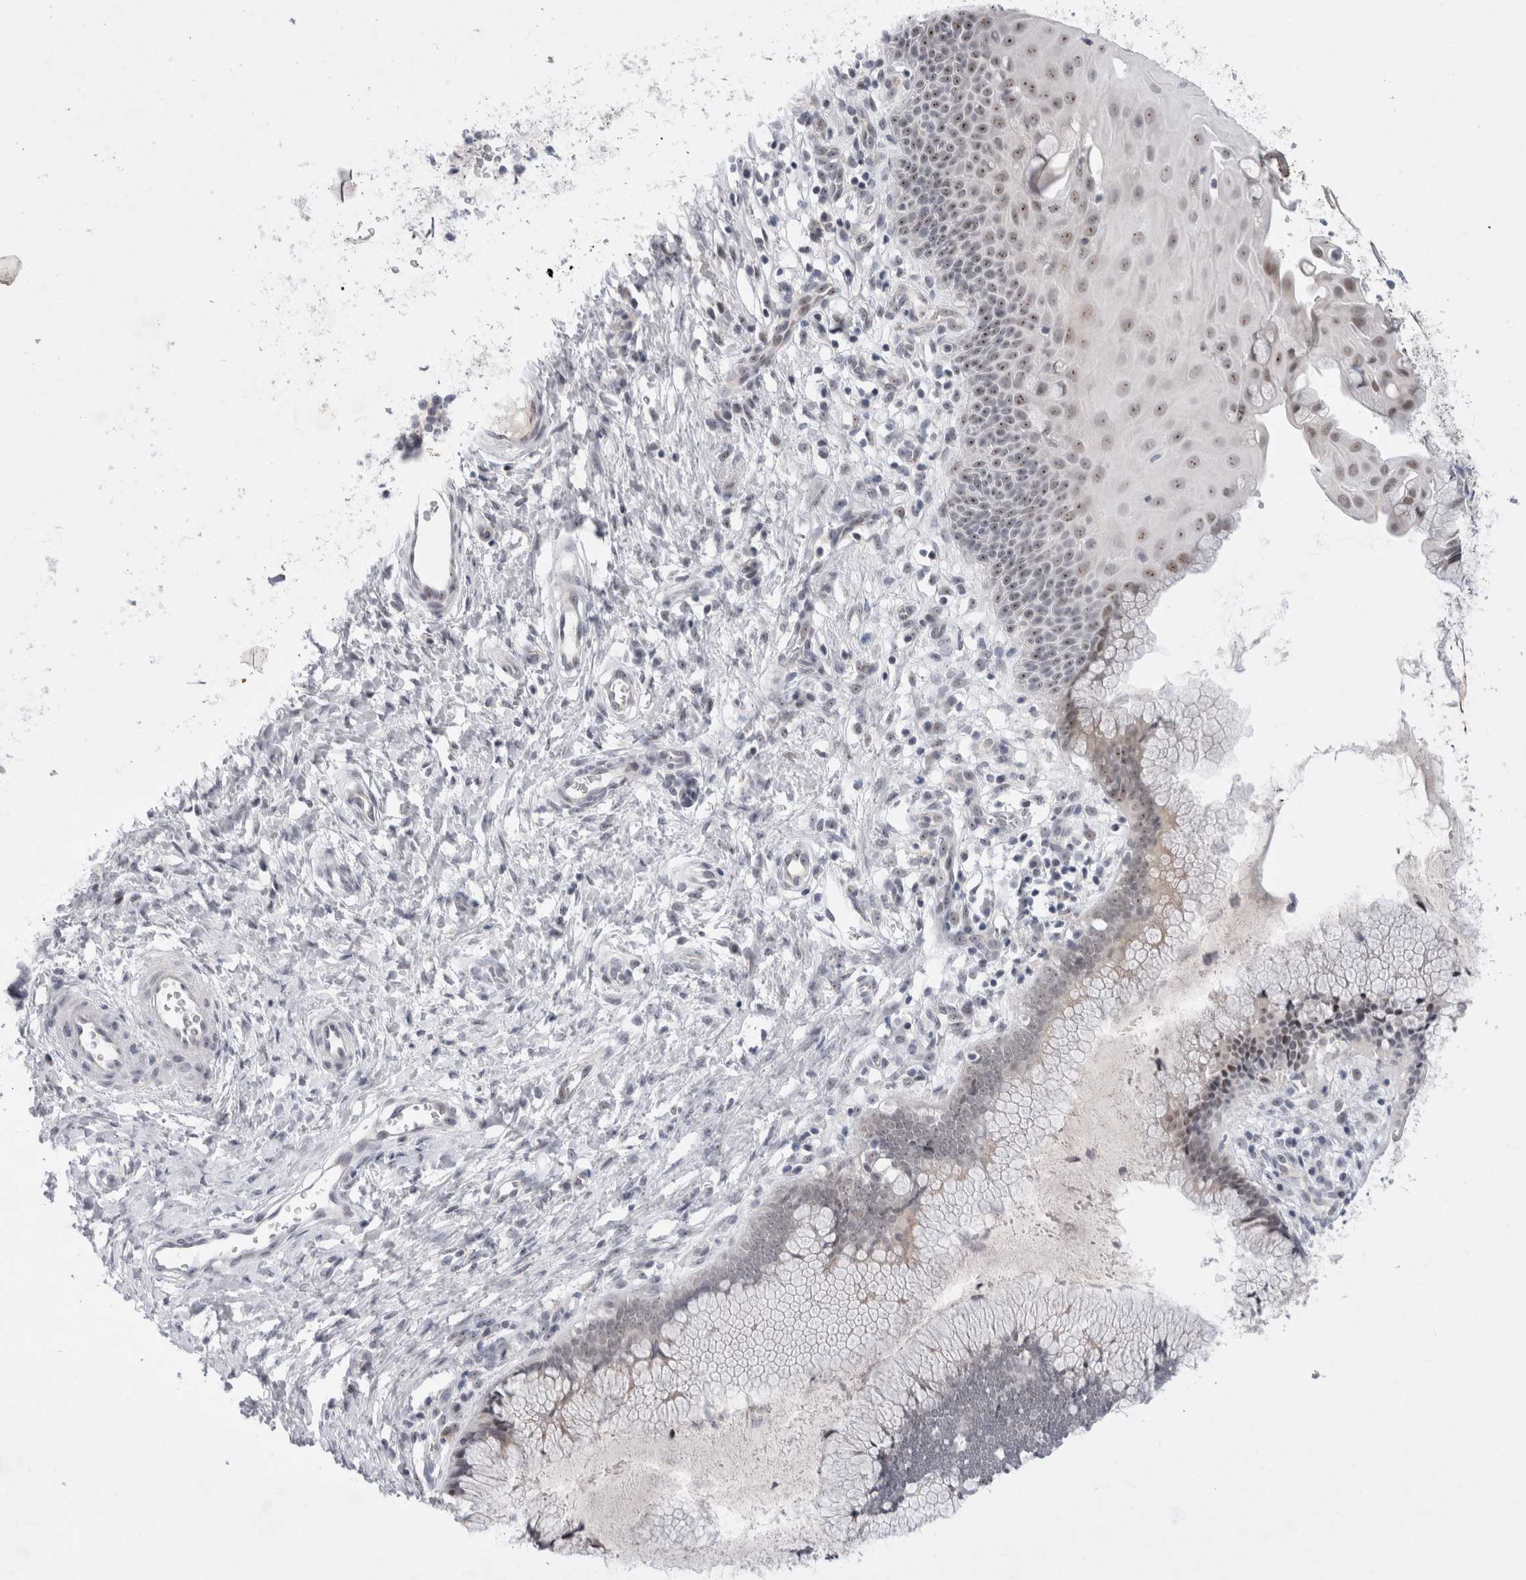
{"staining": {"intensity": "weak", "quantity": "25%-75%", "location": "nuclear"}, "tissue": "cervix", "cell_type": "Glandular cells", "image_type": "normal", "snomed": [{"axis": "morphology", "description": "Normal tissue, NOS"}, {"axis": "topography", "description": "Cervix"}], "caption": "Immunohistochemistry (IHC) (DAB) staining of unremarkable cervix reveals weak nuclear protein positivity in approximately 25%-75% of glandular cells. The staining was performed using DAB to visualize the protein expression in brown, while the nuclei were stained in blue with hematoxylin (Magnification: 20x).", "gene": "CERS5", "patient": {"sex": "female", "age": 75}}